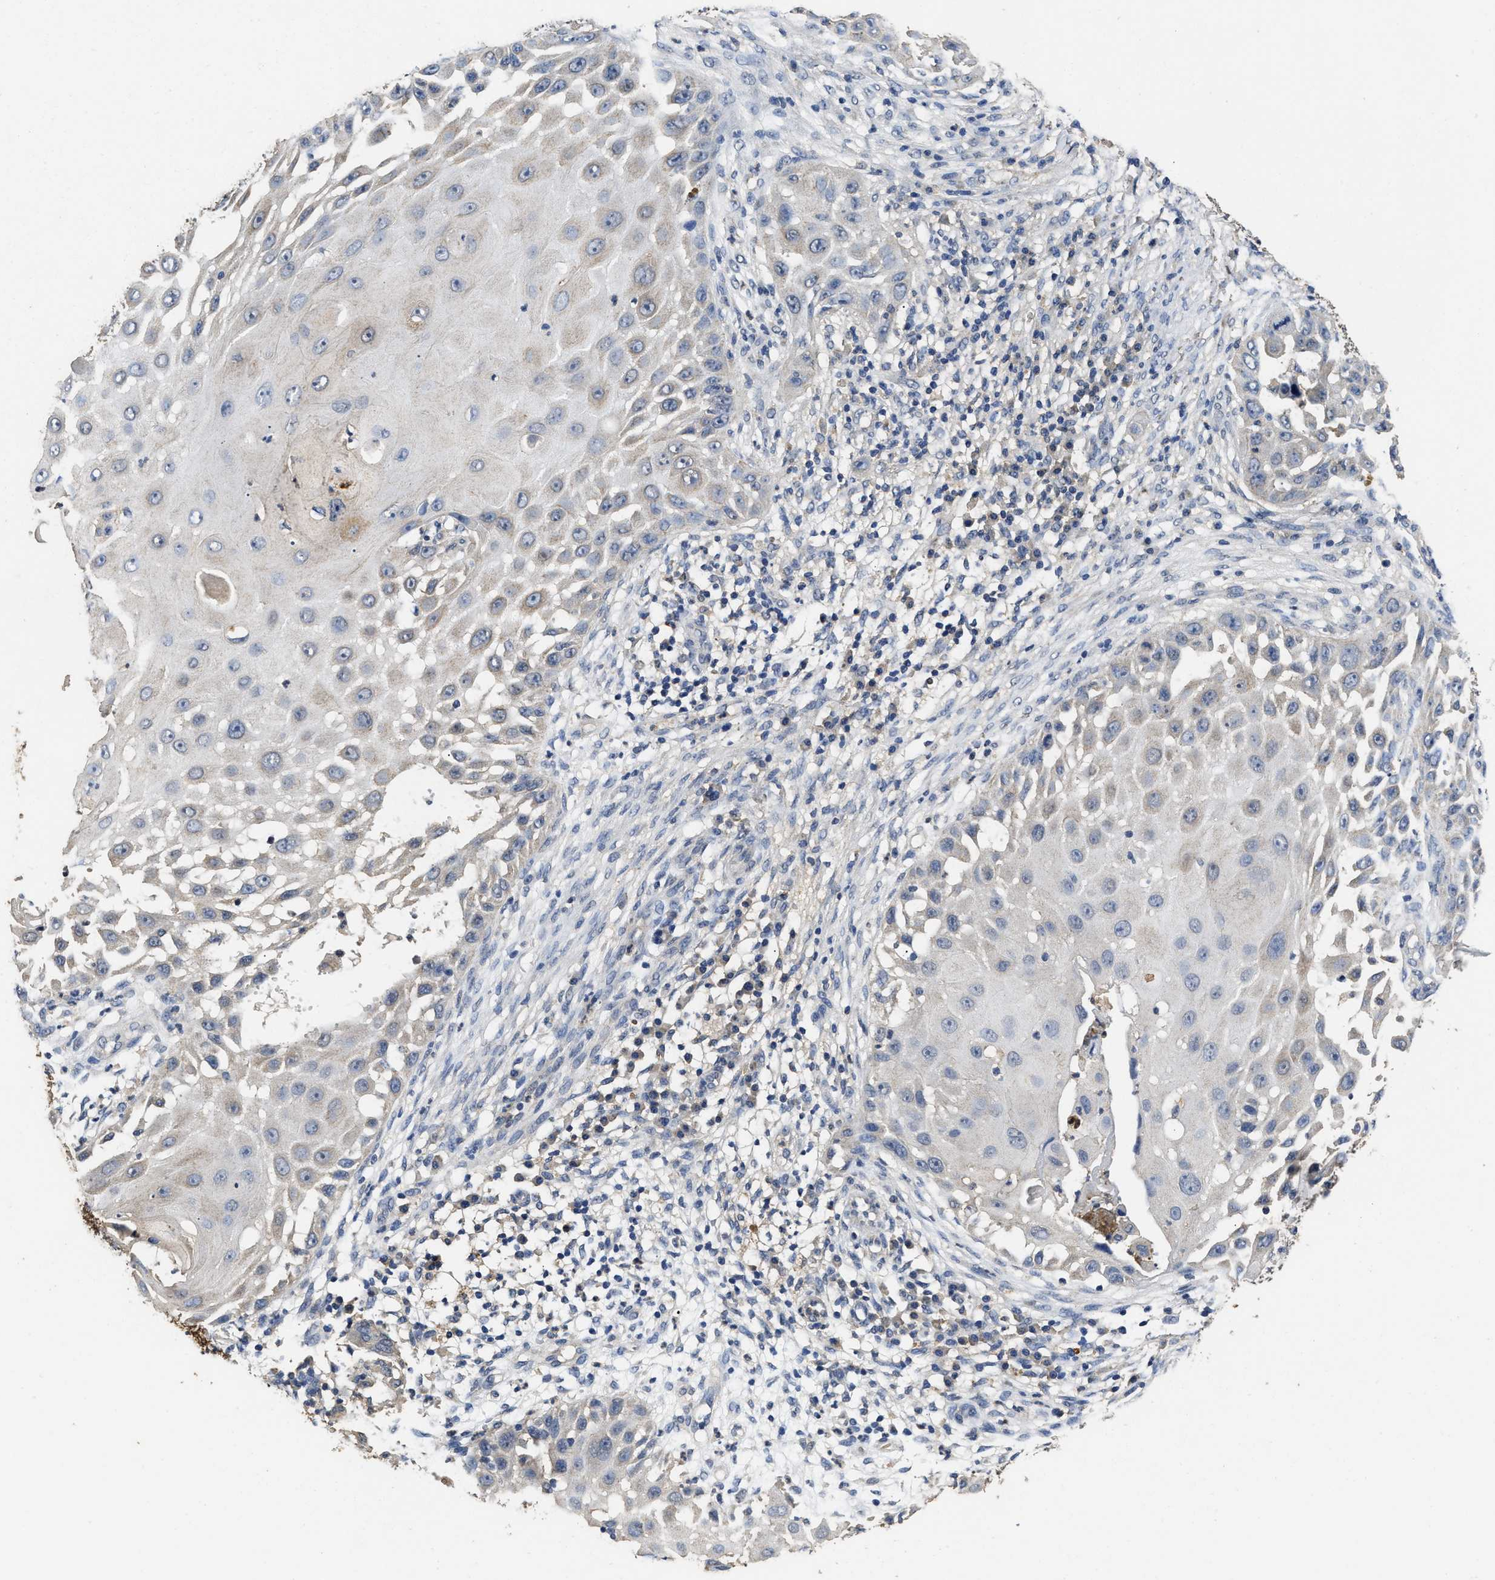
{"staining": {"intensity": "negative", "quantity": "none", "location": "none"}, "tissue": "skin cancer", "cell_type": "Tumor cells", "image_type": "cancer", "snomed": [{"axis": "morphology", "description": "Squamous cell carcinoma, NOS"}, {"axis": "topography", "description": "Skin"}], "caption": "DAB immunohistochemical staining of human squamous cell carcinoma (skin) displays no significant expression in tumor cells.", "gene": "CTNNA1", "patient": {"sex": "female", "age": 44}}